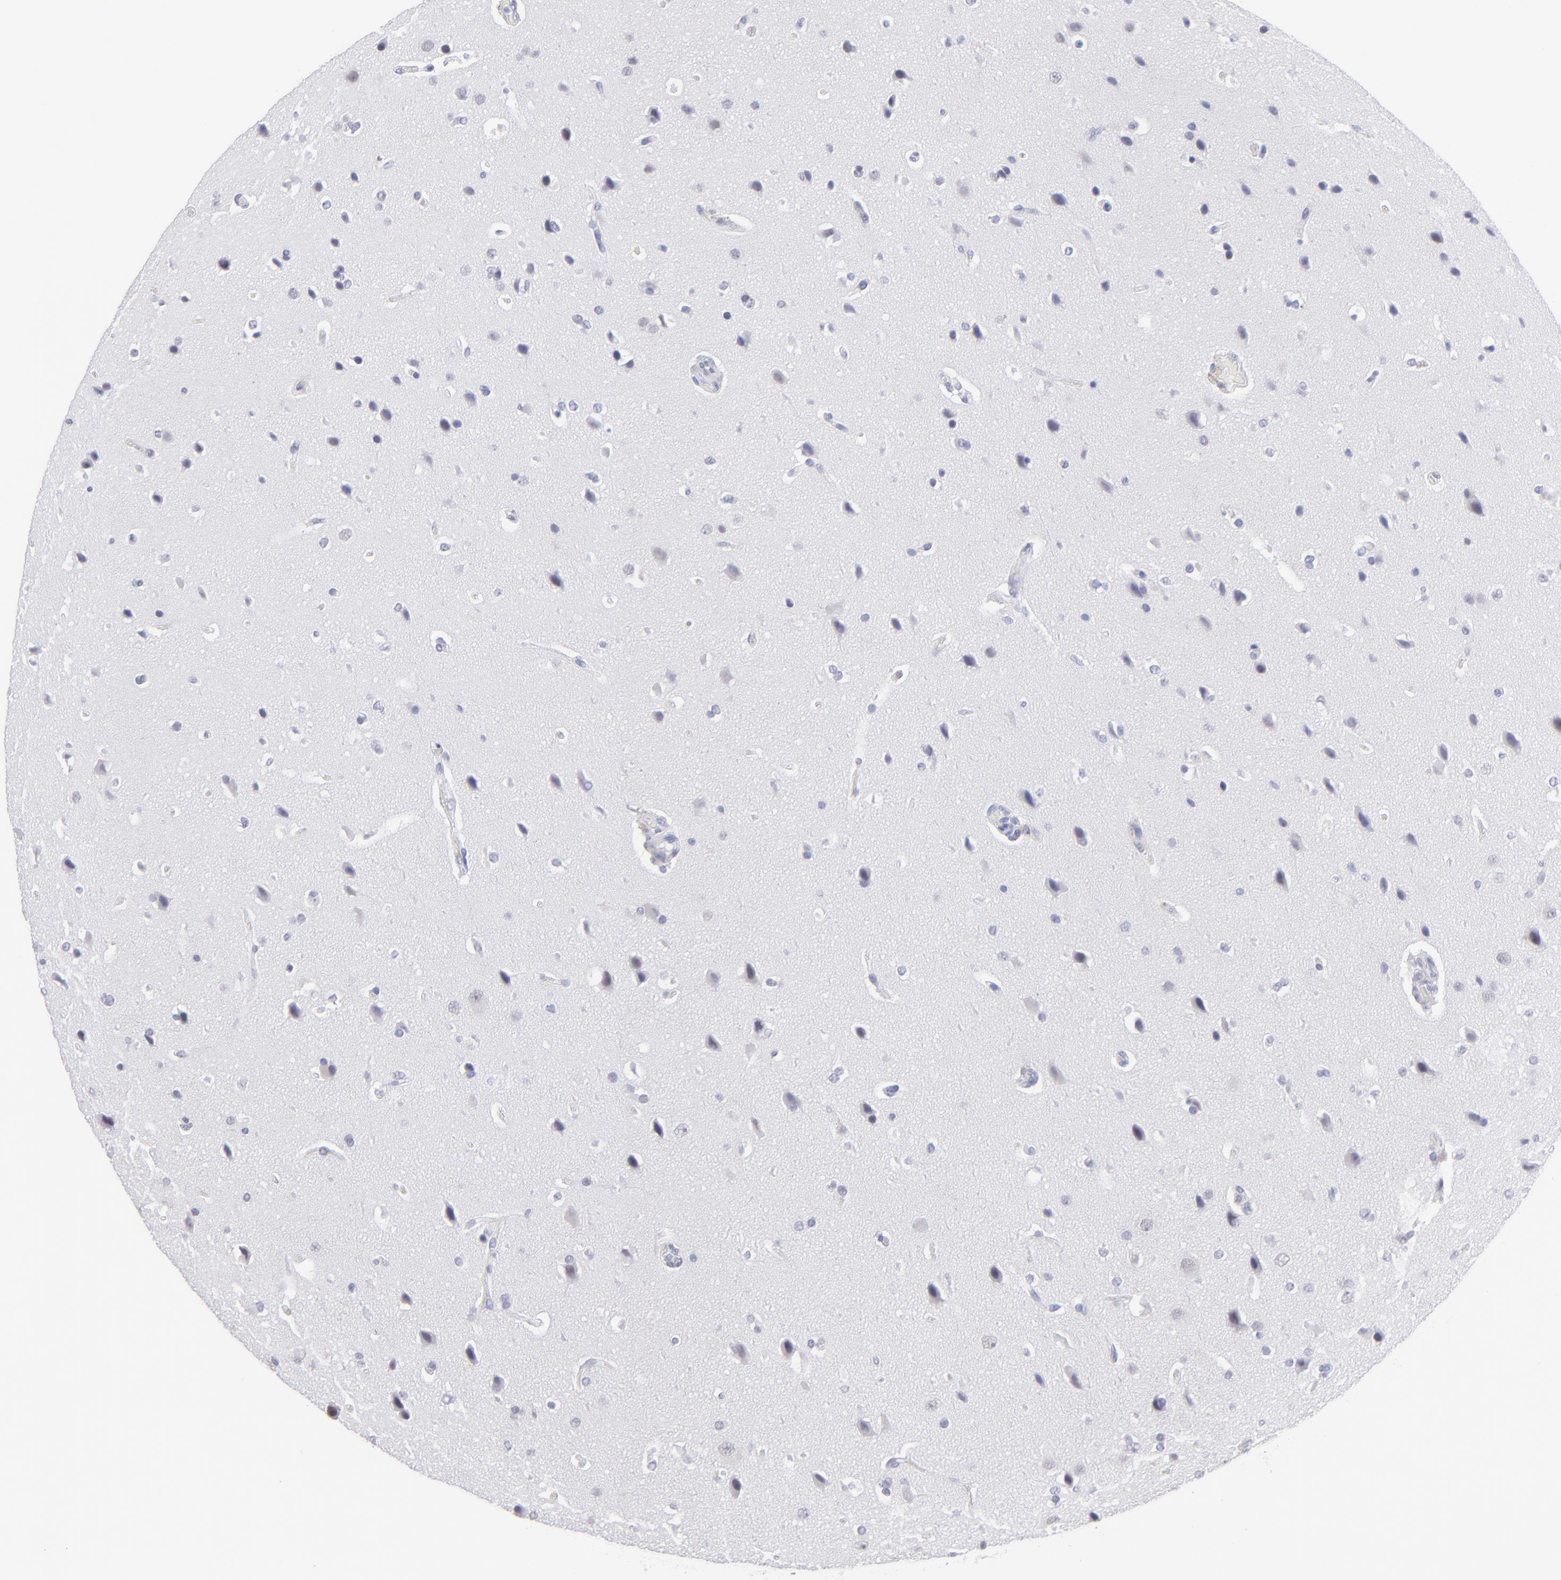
{"staining": {"intensity": "negative", "quantity": "none", "location": "none"}, "tissue": "glioma", "cell_type": "Tumor cells", "image_type": "cancer", "snomed": [{"axis": "morphology", "description": "Glioma, malignant, Low grade"}, {"axis": "topography", "description": "Cerebral cortex"}], "caption": "A micrograph of glioma stained for a protein reveals no brown staining in tumor cells.", "gene": "ALDOB", "patient": {"sex": "female", "age": 47}}